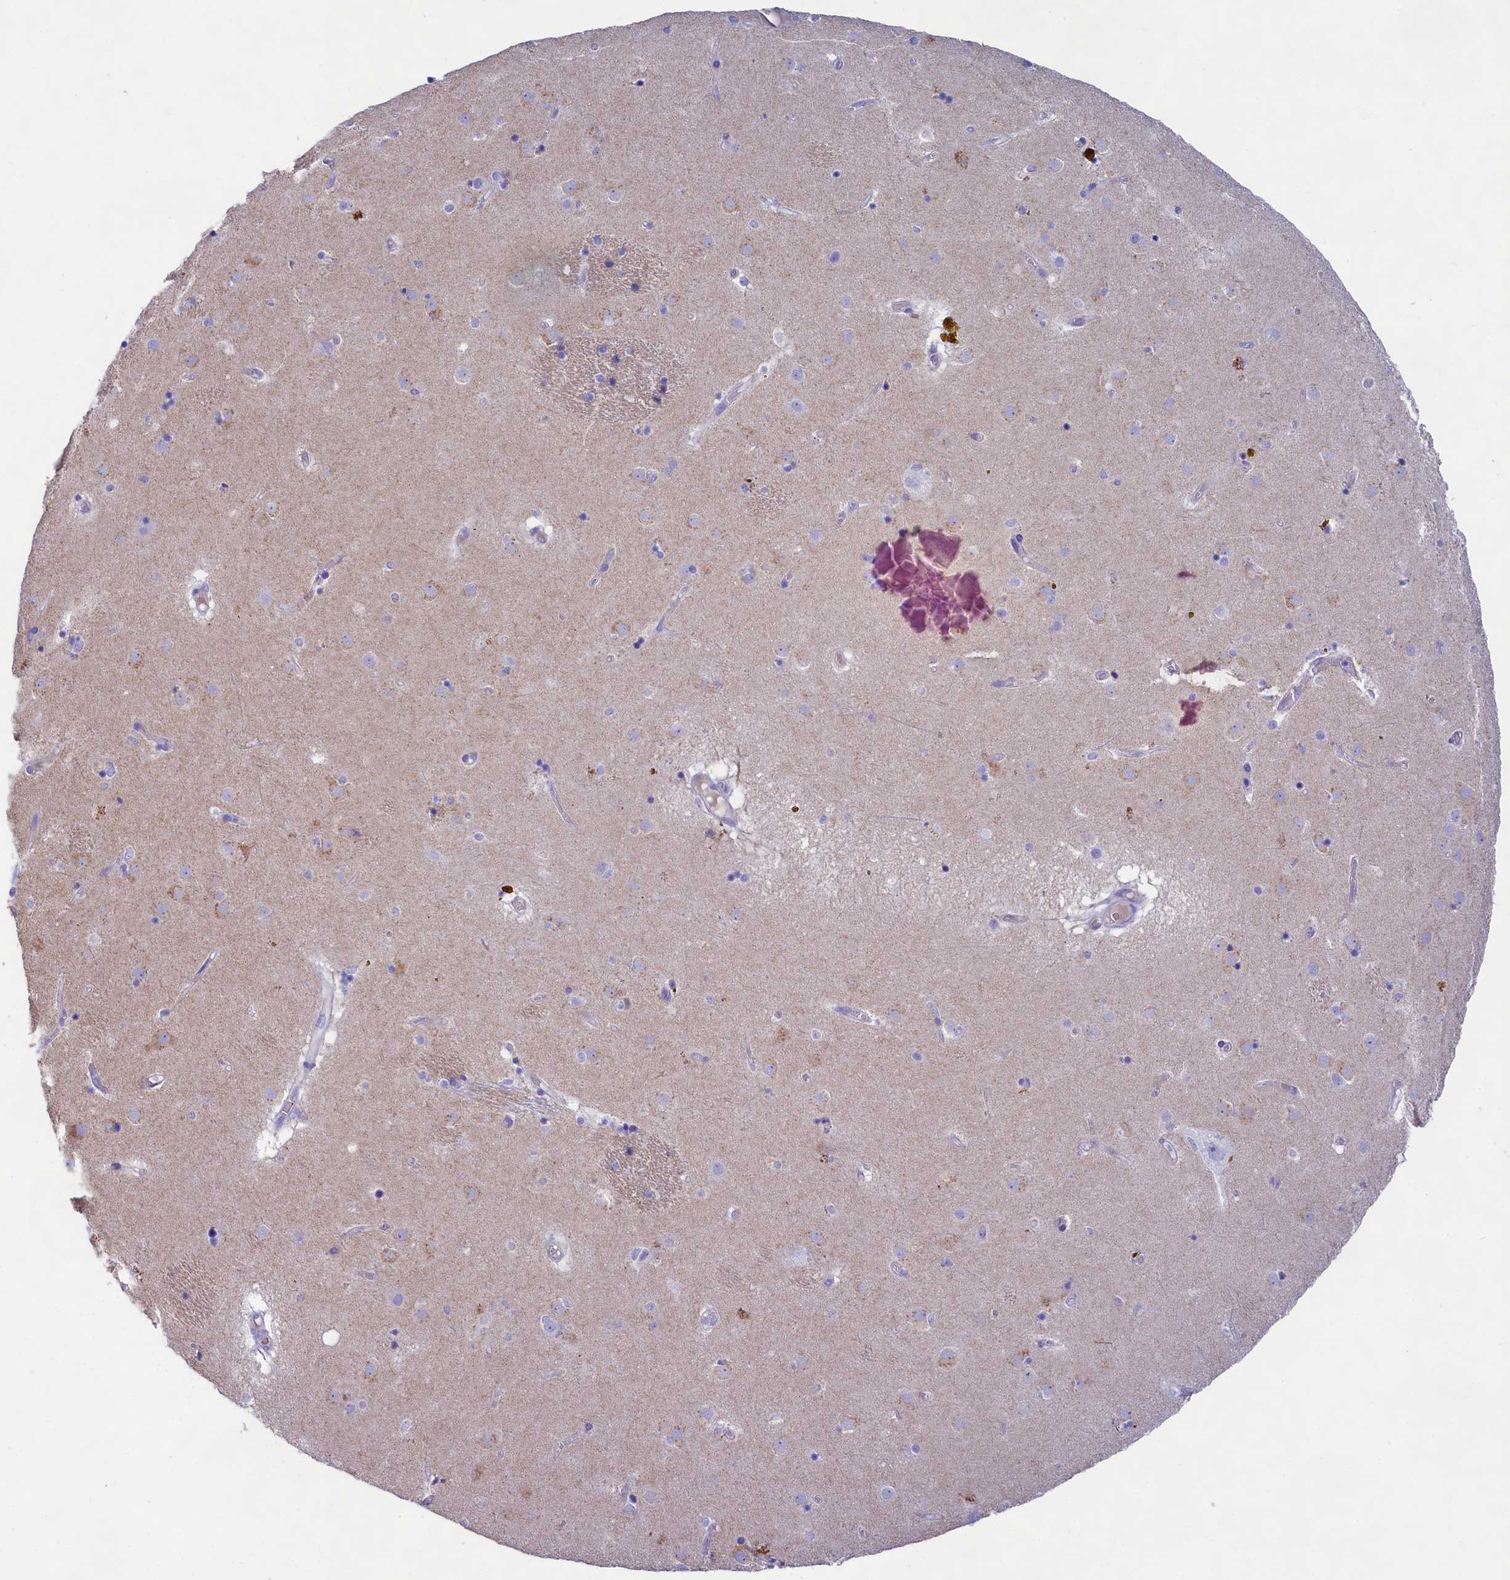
{"staining": {"intensity": "negative", "quantity": "none", "location": "none"}, "tissue": "caudate", "cell_type": "Glial cells", "image_type": "normal", "snomed": [{"axis": "morphology", "description": "Normal tissue, NOS"}, {"axis": "topography", "description": "Lateral ventricle wall"}], "caption": "Immunohistochemistry photomicrograph of unremarkable caudate stained for a protein (brown), which reveals no staining in glial cells. (DAB IHC, high magnification).", "gene": "SULT2A1", "patient": {"sex": "male", "age": 70}}